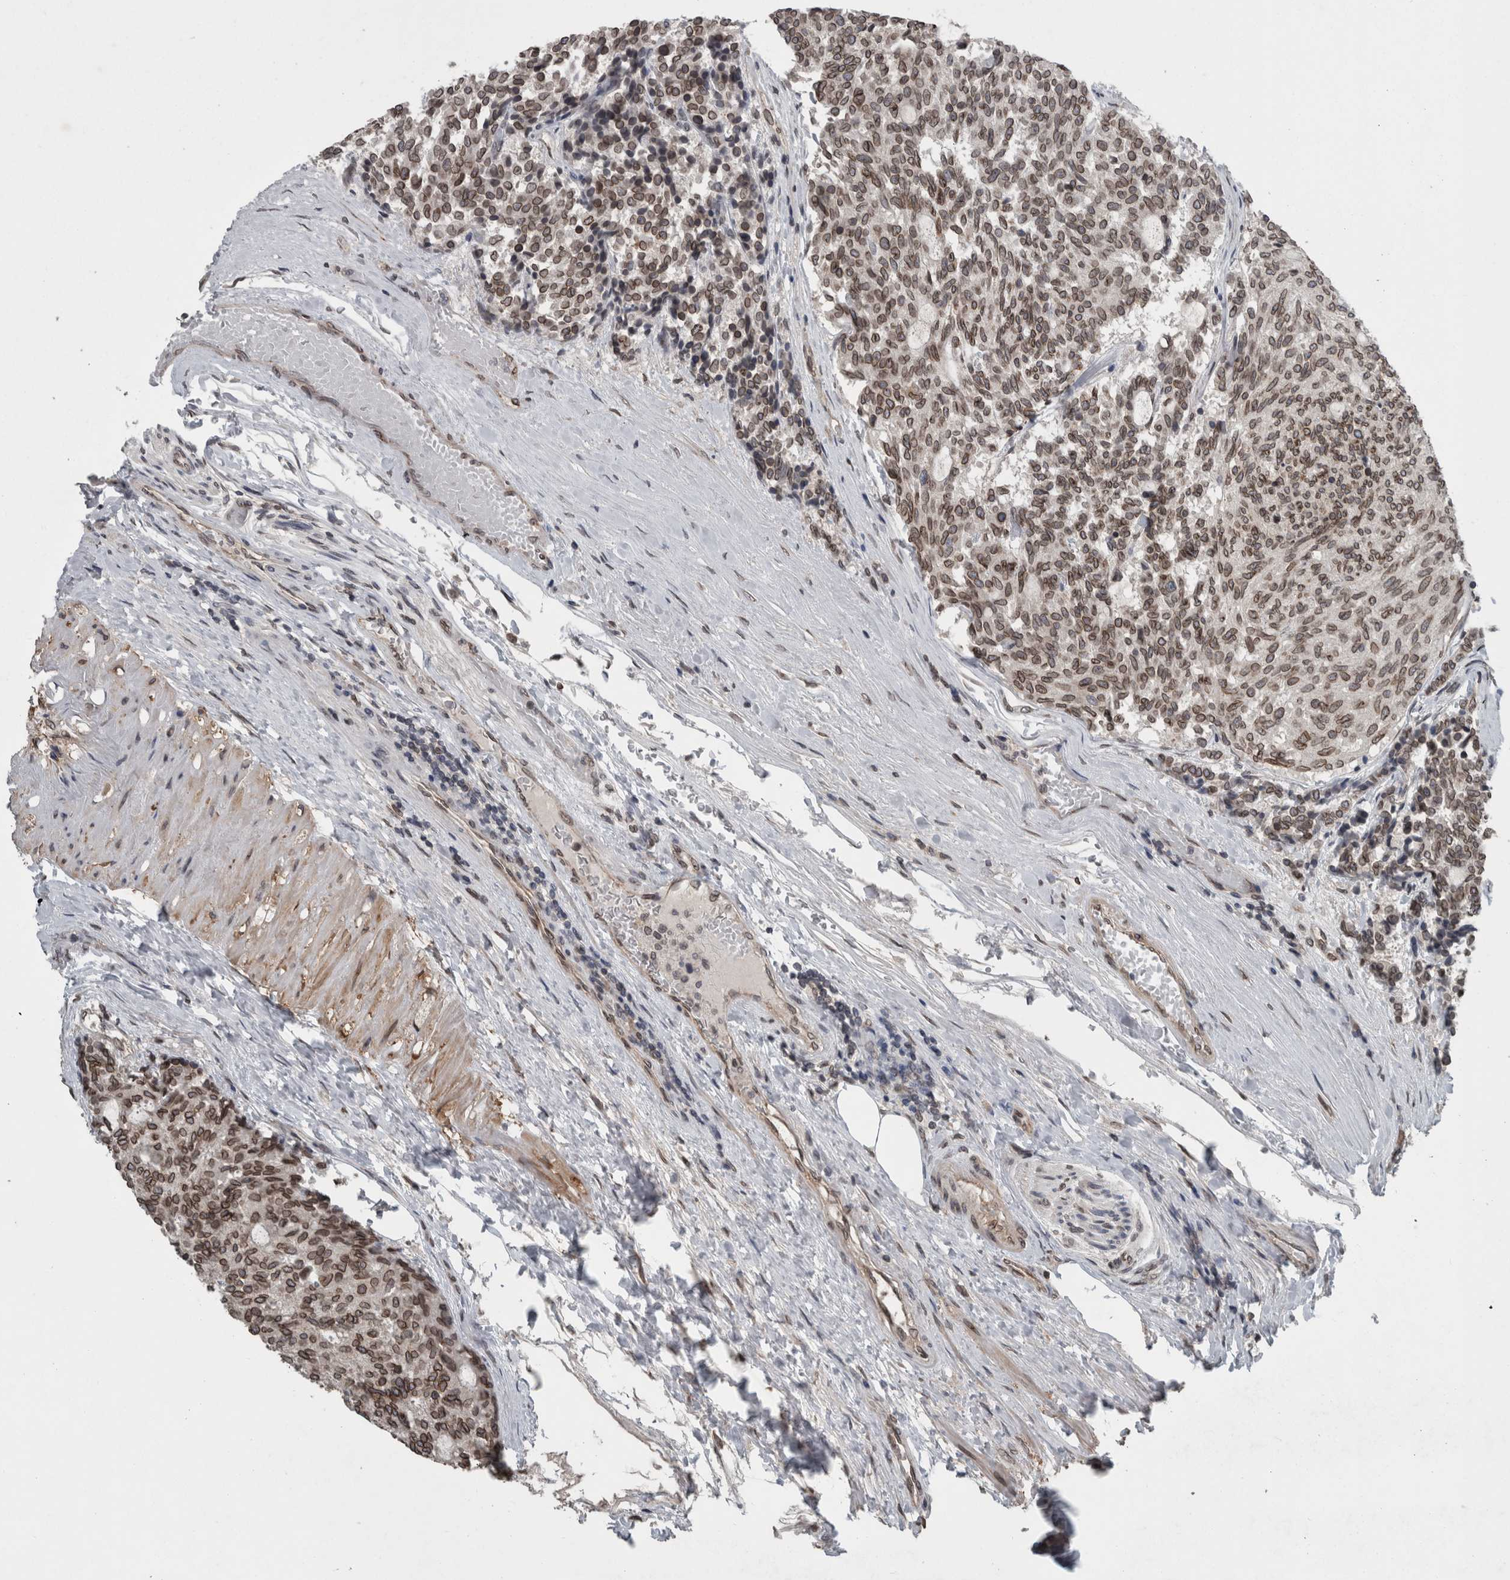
{"staining": {"intensity": "moderate", "quantity": ">75%", "location": "cytoplasmic/membranous,nuclear"}, "tissue": "carcinoid", "cell_type": "Tumor cells", "image_type": "cancer", "snomed": [{"axis": "morphology", "description": "Carcinoid, malignant, NOS"}, {"axis": "topography", "description": "Pancreas"}], "caption": "IHC (DAB (3,3'-diaminobenzidine)) staining of human carcinoid displays moderate cytoplasmic/membranous and nuclear protein staining in approximately >75% of tumor cells.", "gene": "RANBP2", "patient": {"sex": "female", "age": 54}}